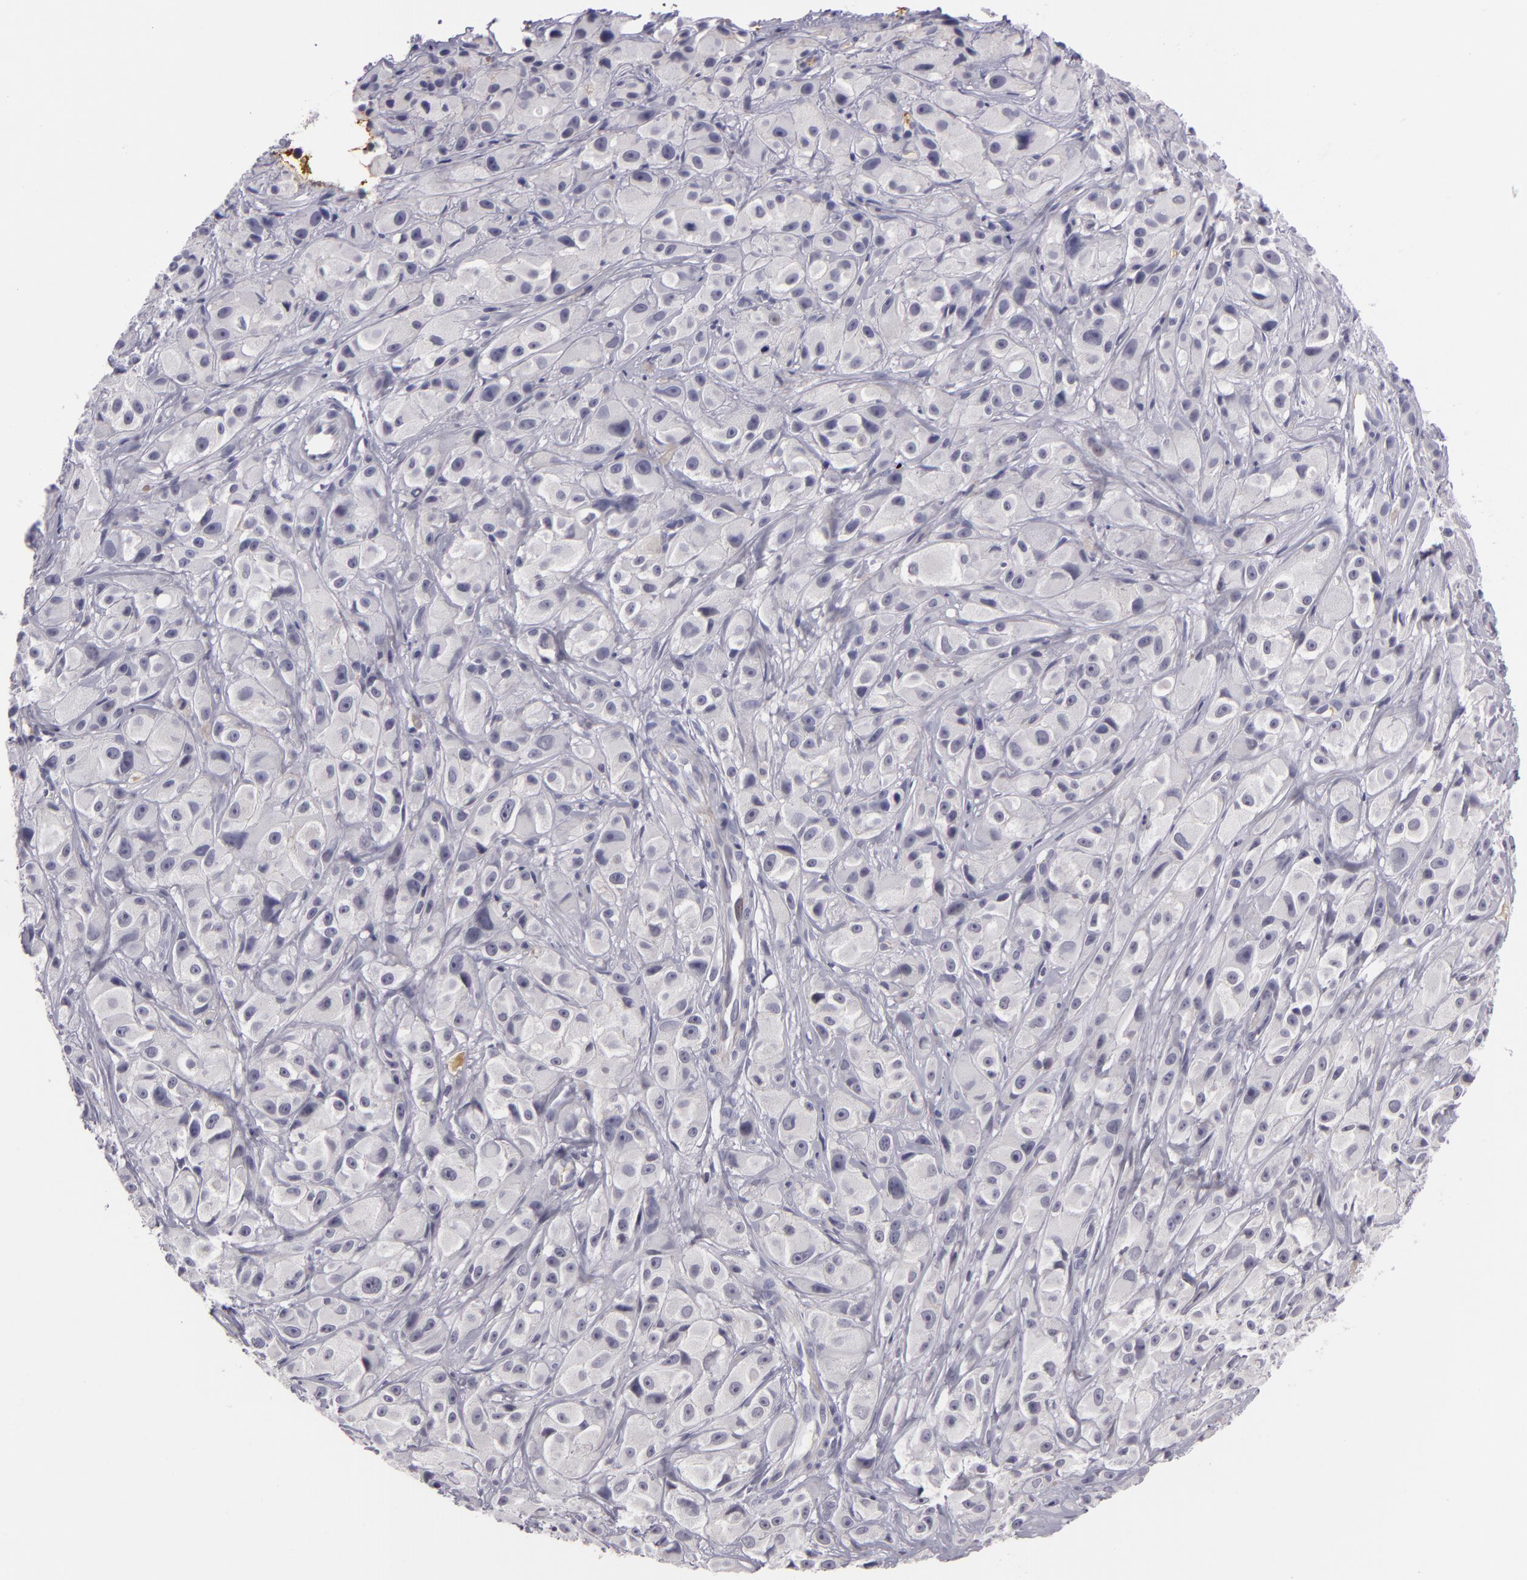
{"staining": {"intensity": "negative", "quantity": "none", "location": "none"}, "tissue": "melanoma", "cell_type": "Tumor cells", "image_type": "cancer", "snomed": [{"axis": "morphology", "description": "Malignant melanoma, NOS"}, {"axis": "topography", "description": "Skin"}], "caption": "An image of malignant melanoma stained for a protein shows no brown staining in tumor cells.", "gene": "CTNNB1", "patient": {"sex": "male", "age": 56}}